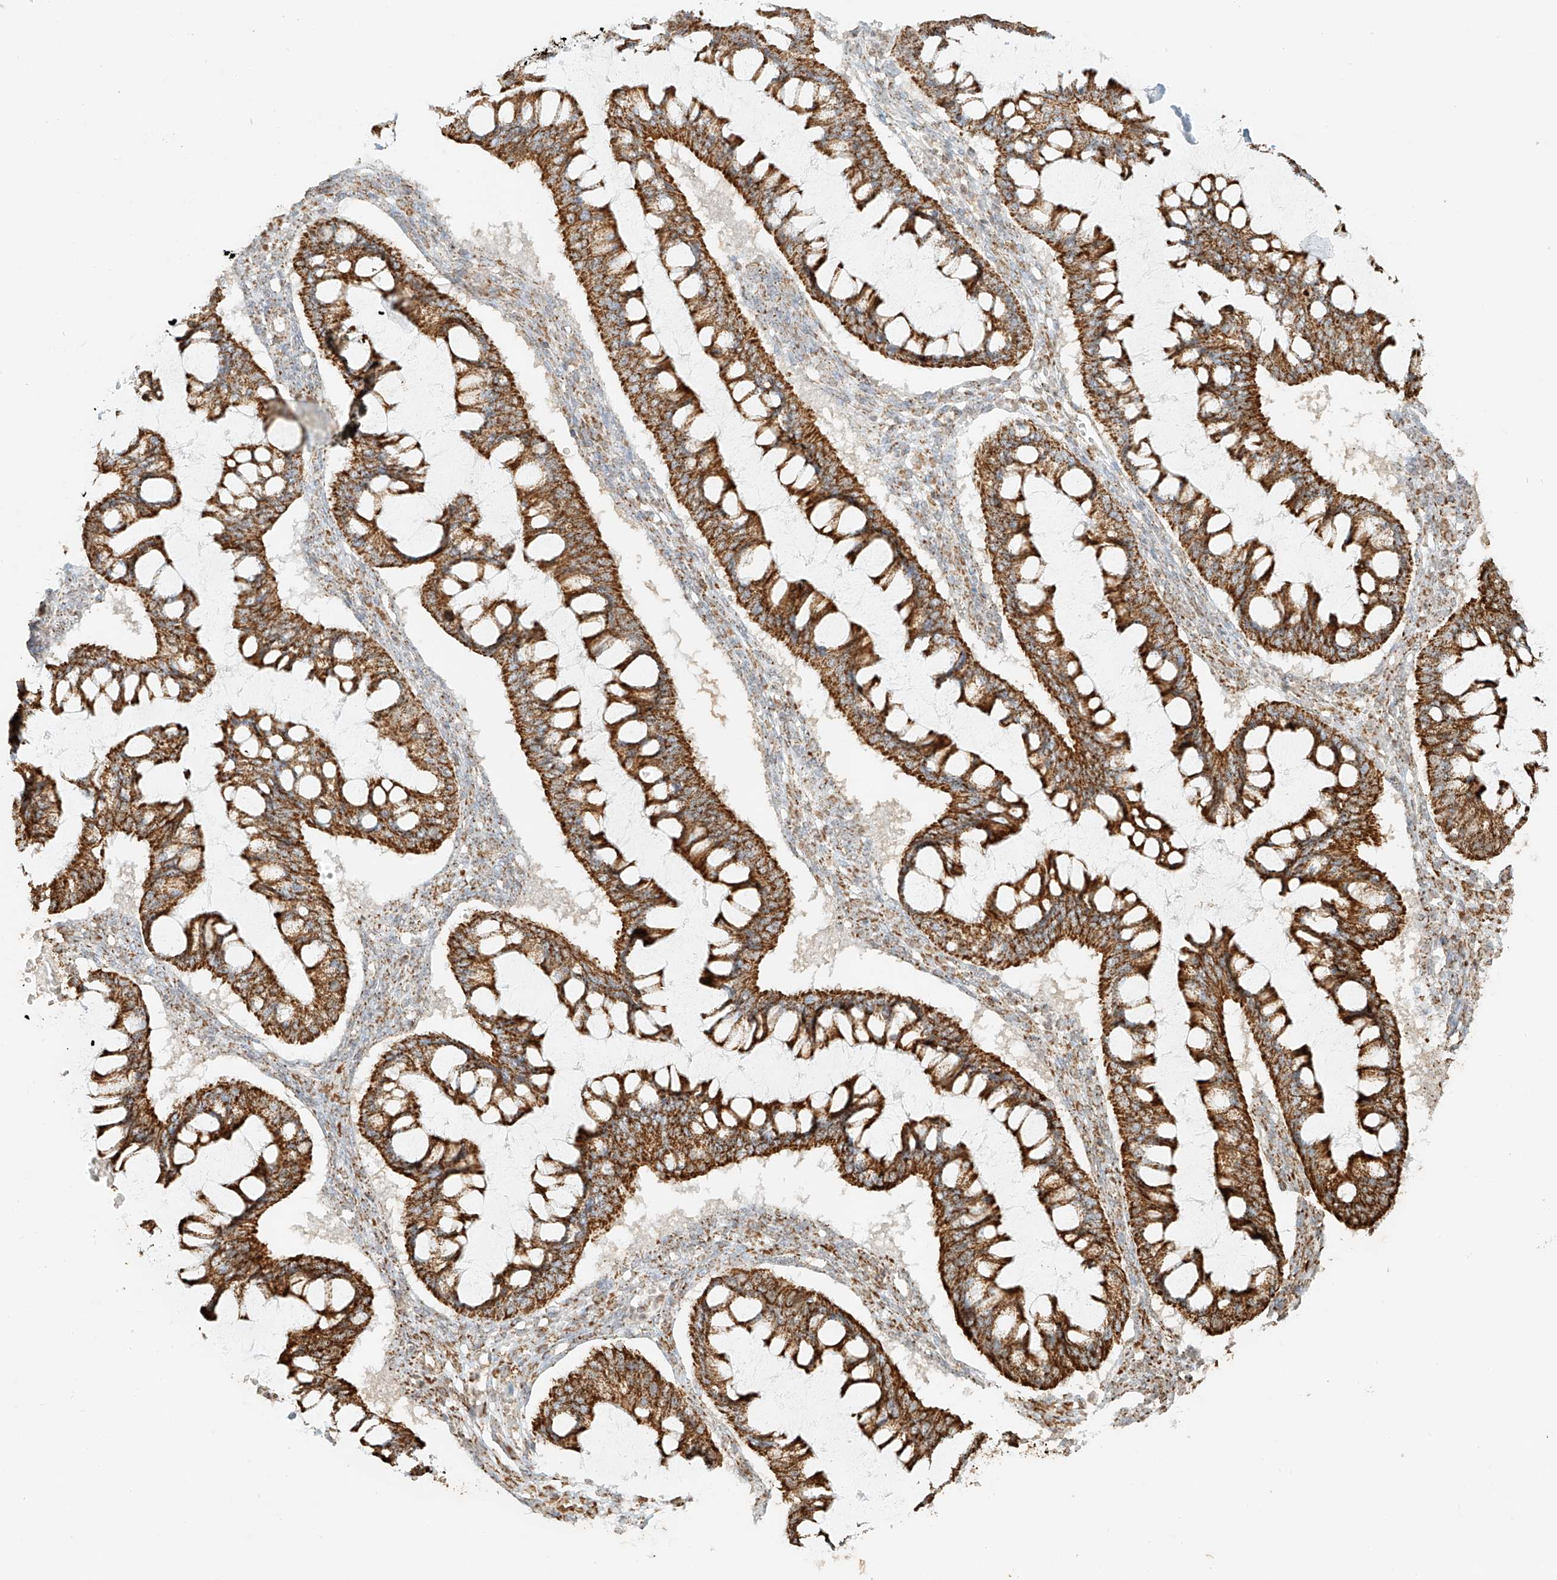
{"staining": {"intensity": "strong", "quantity": ">75%", "location": "cytoplasmic/membranous"}, "tissue": "ovarian cancer", "cell_type": "Tumor cells", "image_type": "cancer", "snomed": [{"axis": "morphology", "description": "Cystadenocarcinoma, mucinous, NOS"}, {"axis": "topography", "description": "Ovary"}], "caption": "DAB (3,3'-diaminobenzidine) immunohistochemical staining of human mucinous cystadenocarcinoma (ovarian) displays strong cytoplasmic/membranous protein positivity in about >75% of tumor cells.", "gene": "MIPEP", "patient": {"sex": "female", "age": 73}}